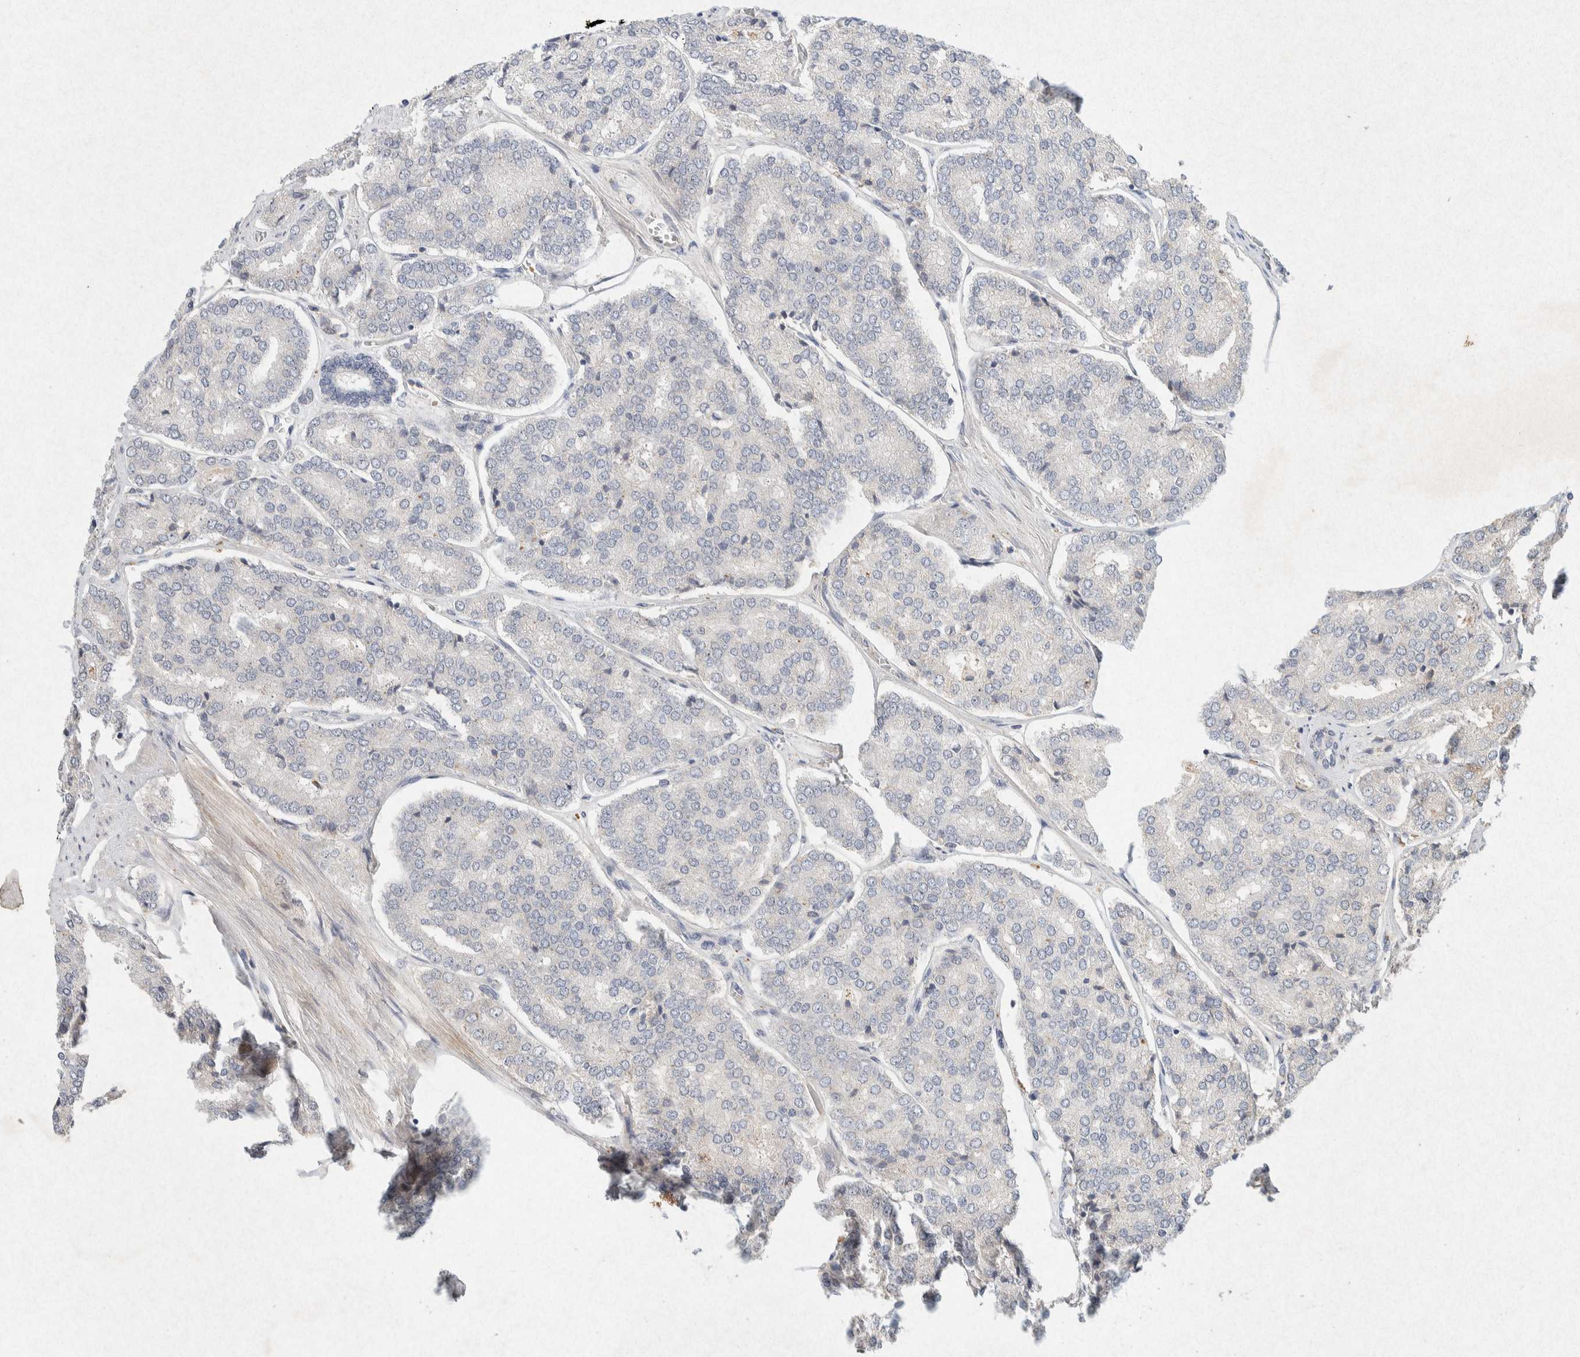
{"staining": {"intensity": "negative", "quantity": "none", "location": "none"}, "tissue": "prostate cancer", "cell_type": "Tumor cells", "image_type": "cancer", "snomed": [{"axis": "morphology", "description": "Adenocarcinoma, High grade"}, {"axis": "topography", "description": "Prostate"}], "caption": "Immunohistochemistry micrograph of neoplastic tissue: human prostate high-grade adenocarcinoma stained with DAB (3,3'-diaminobenzidine) displays no significant protein positivity in tumor cells.", "gene": "GNAI1", "patient": {"sex": "male", "age": 65}}